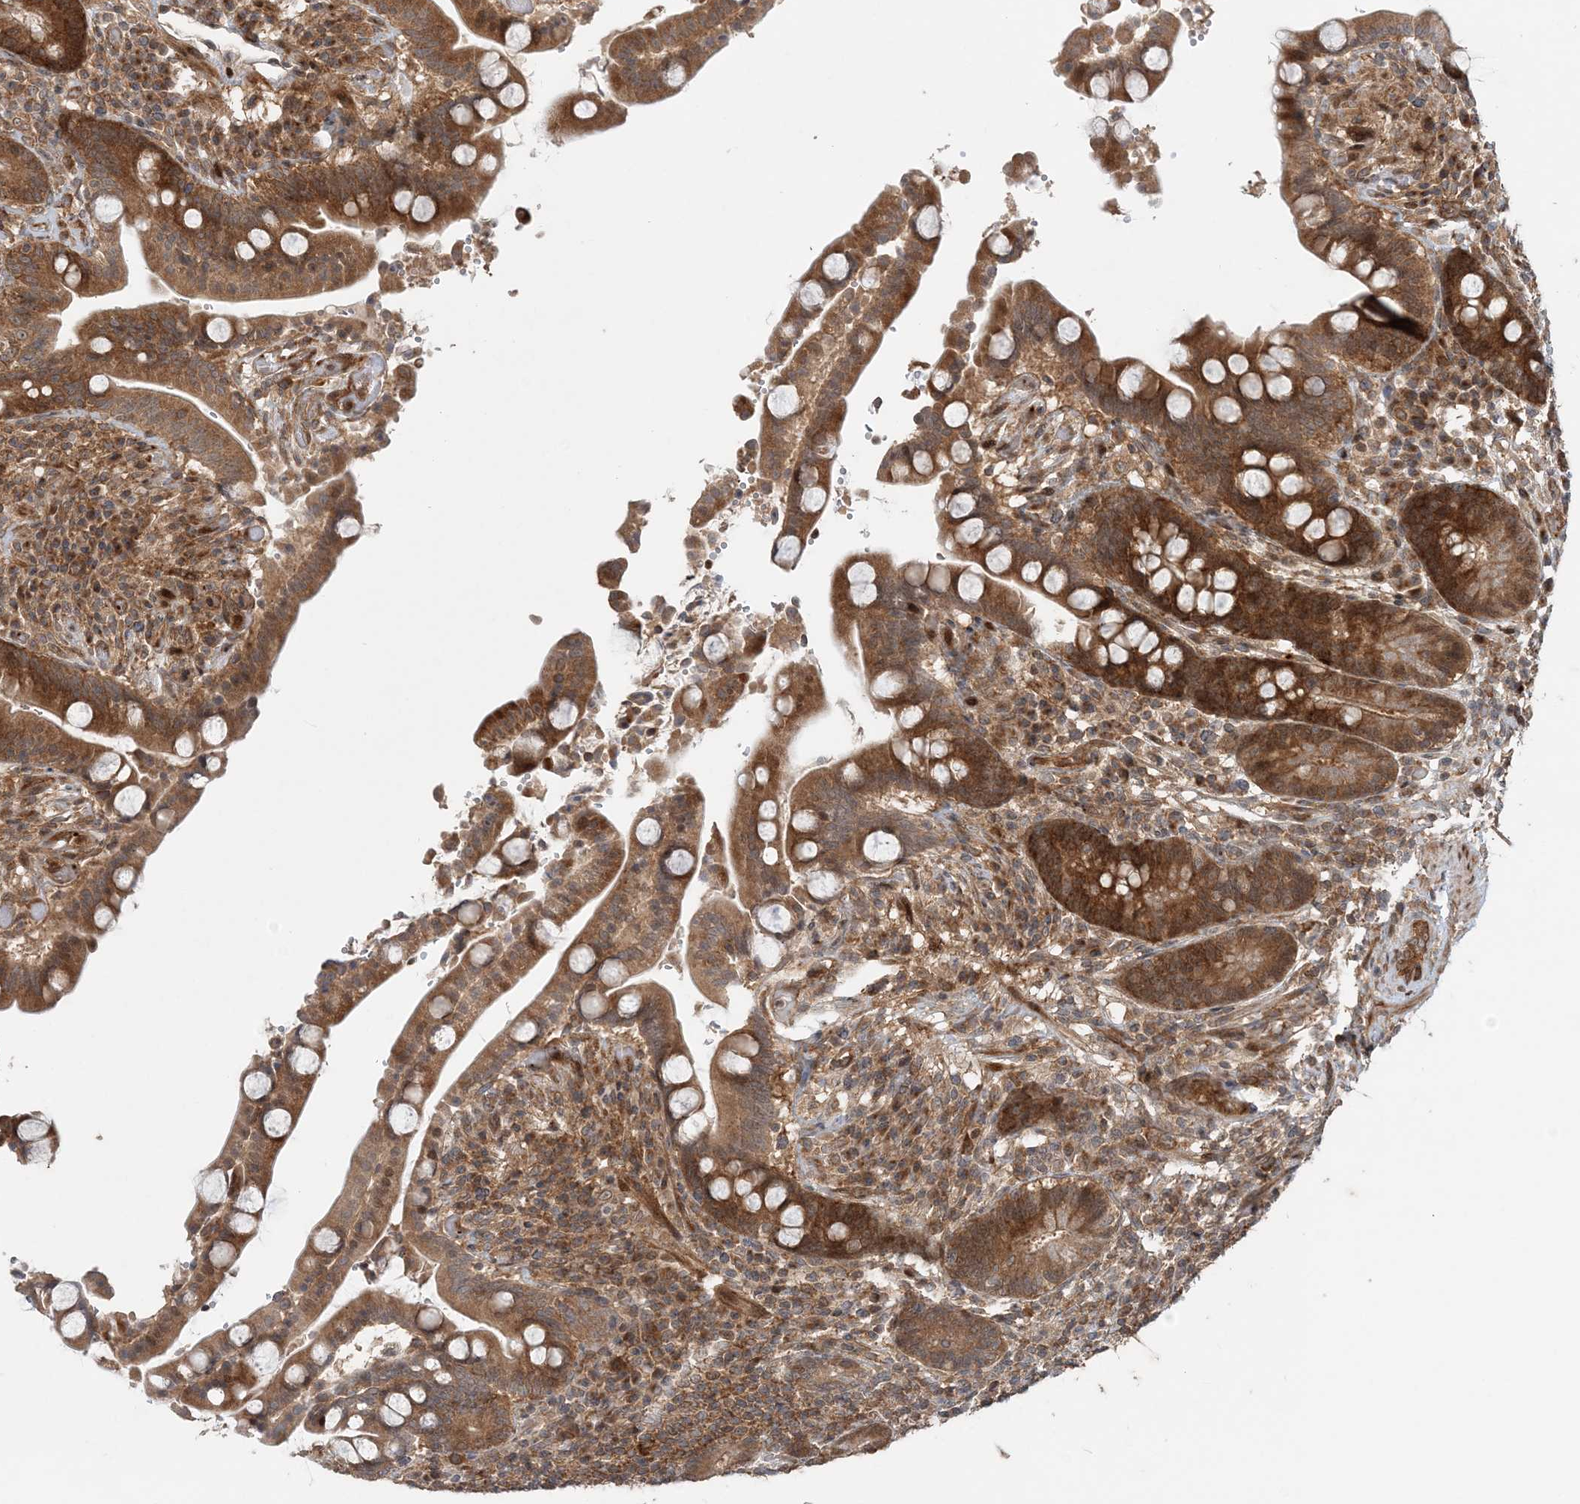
{"staining": {"intensity": "moderate", "quantity": ">75%", "location": "cytoplasmic/membranous"}, "tissue": "colon", "cell_type": "Endothelial cells", "image_type": "normal", "snomed": [{"axis": "morphology", "description": "Normal tissue, NOS"}, {"axis": "topography", "description": "Colon"}], "caption": "Endothelial cells reveal medium levels of moderate cytoplasmic/membranous staining in about >75% of cells in unremarkable colon.", "gene": "GEMIN5", "patient": {"sex": "male", "age": 73}}